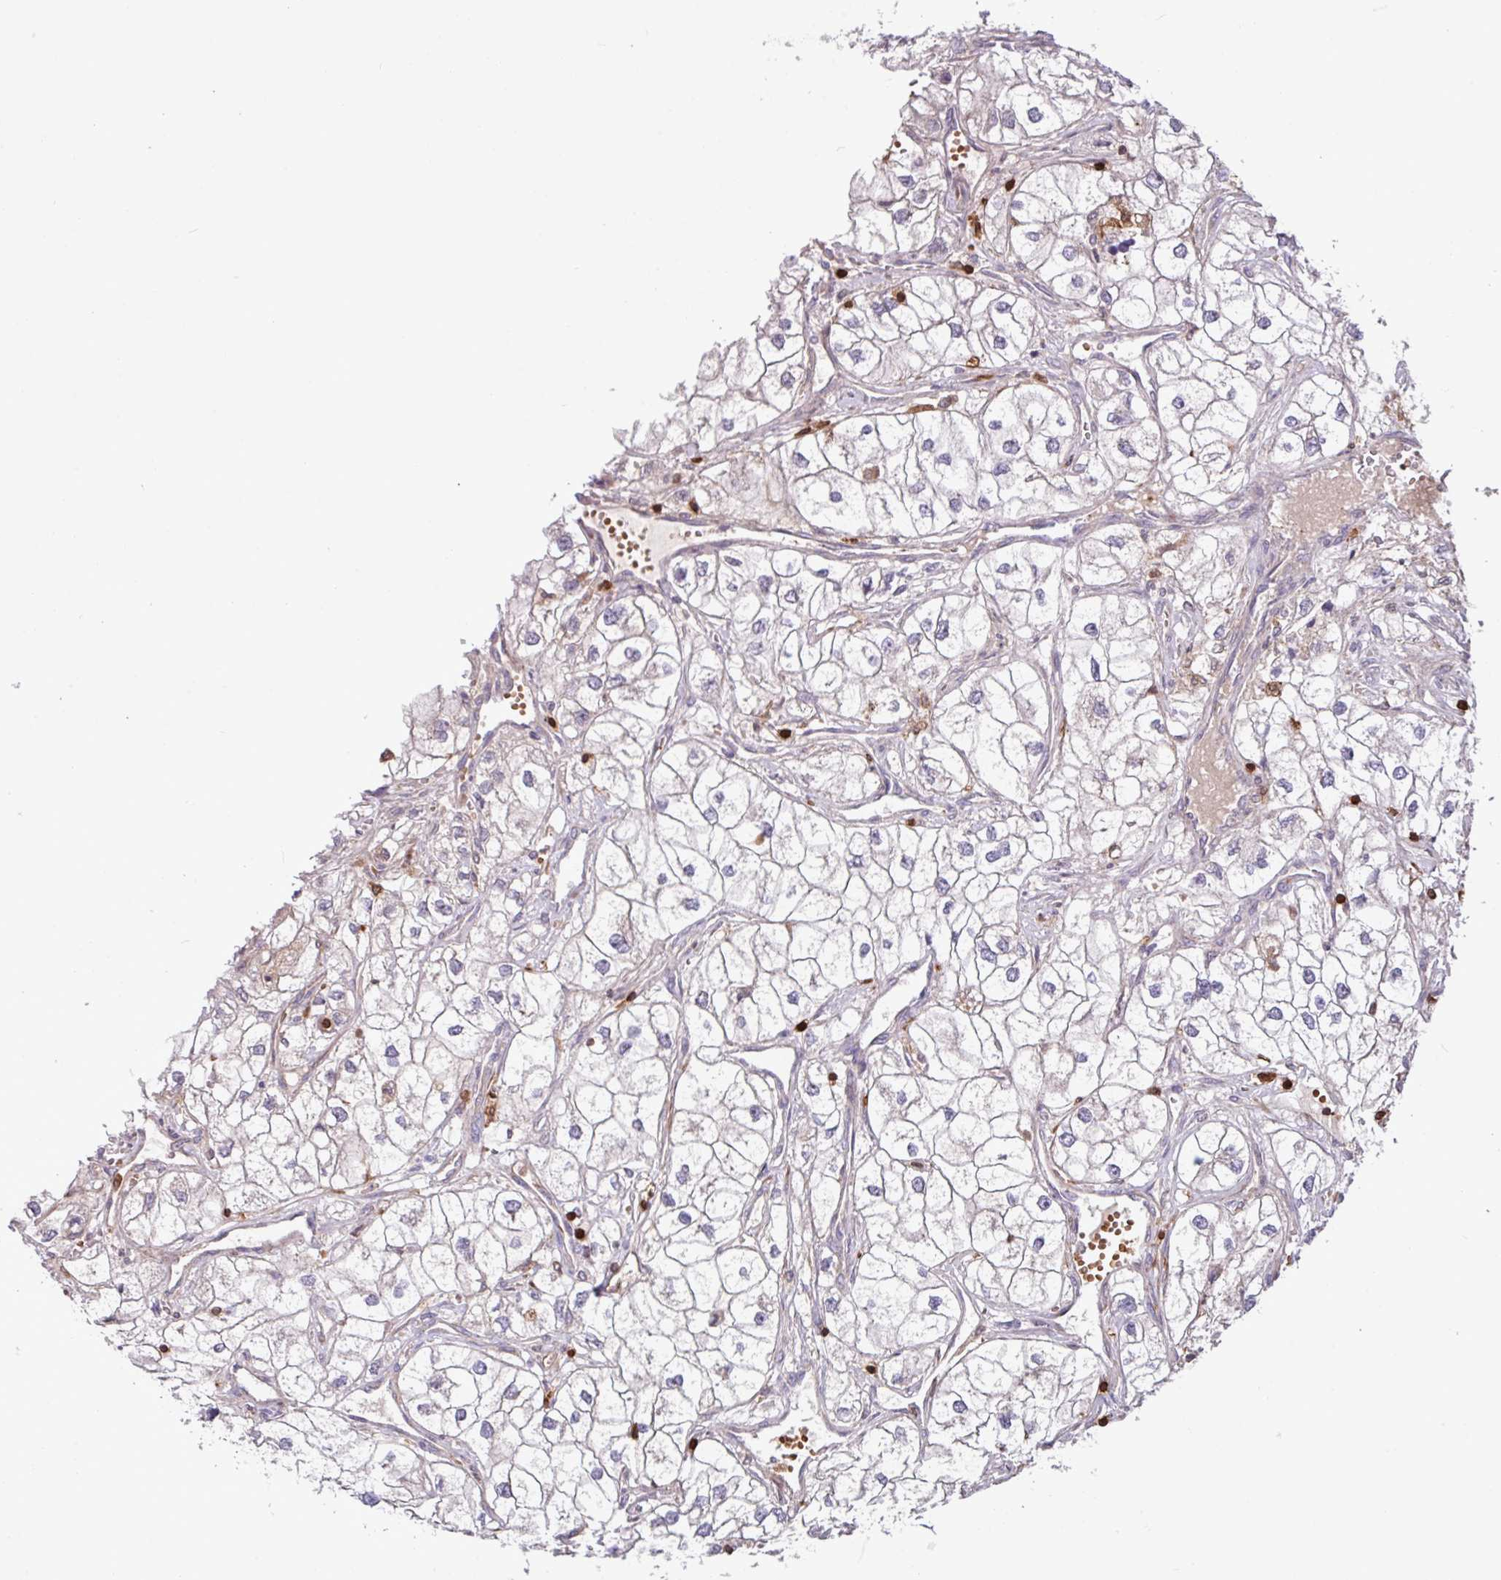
{"staining": {"intensity": "negative", "quantity": "none", "location": "none"}, "tissue": "renal cancer", "cell_type": "Tumor cells", "image_type": "cancer", "snomed": [{"axis": "morphology", "description": "Adenocarcinoma, NOS"}, {"axis": "topography", "description": "Kidney"}], "caption": "An immunohistochemistry (IHC) histopathology image of renal cancer is shown. There is no staining in tumor cells of renal cancer.", "gene": "SEC61G", "patient": {"sex": "male", "age": 59}}